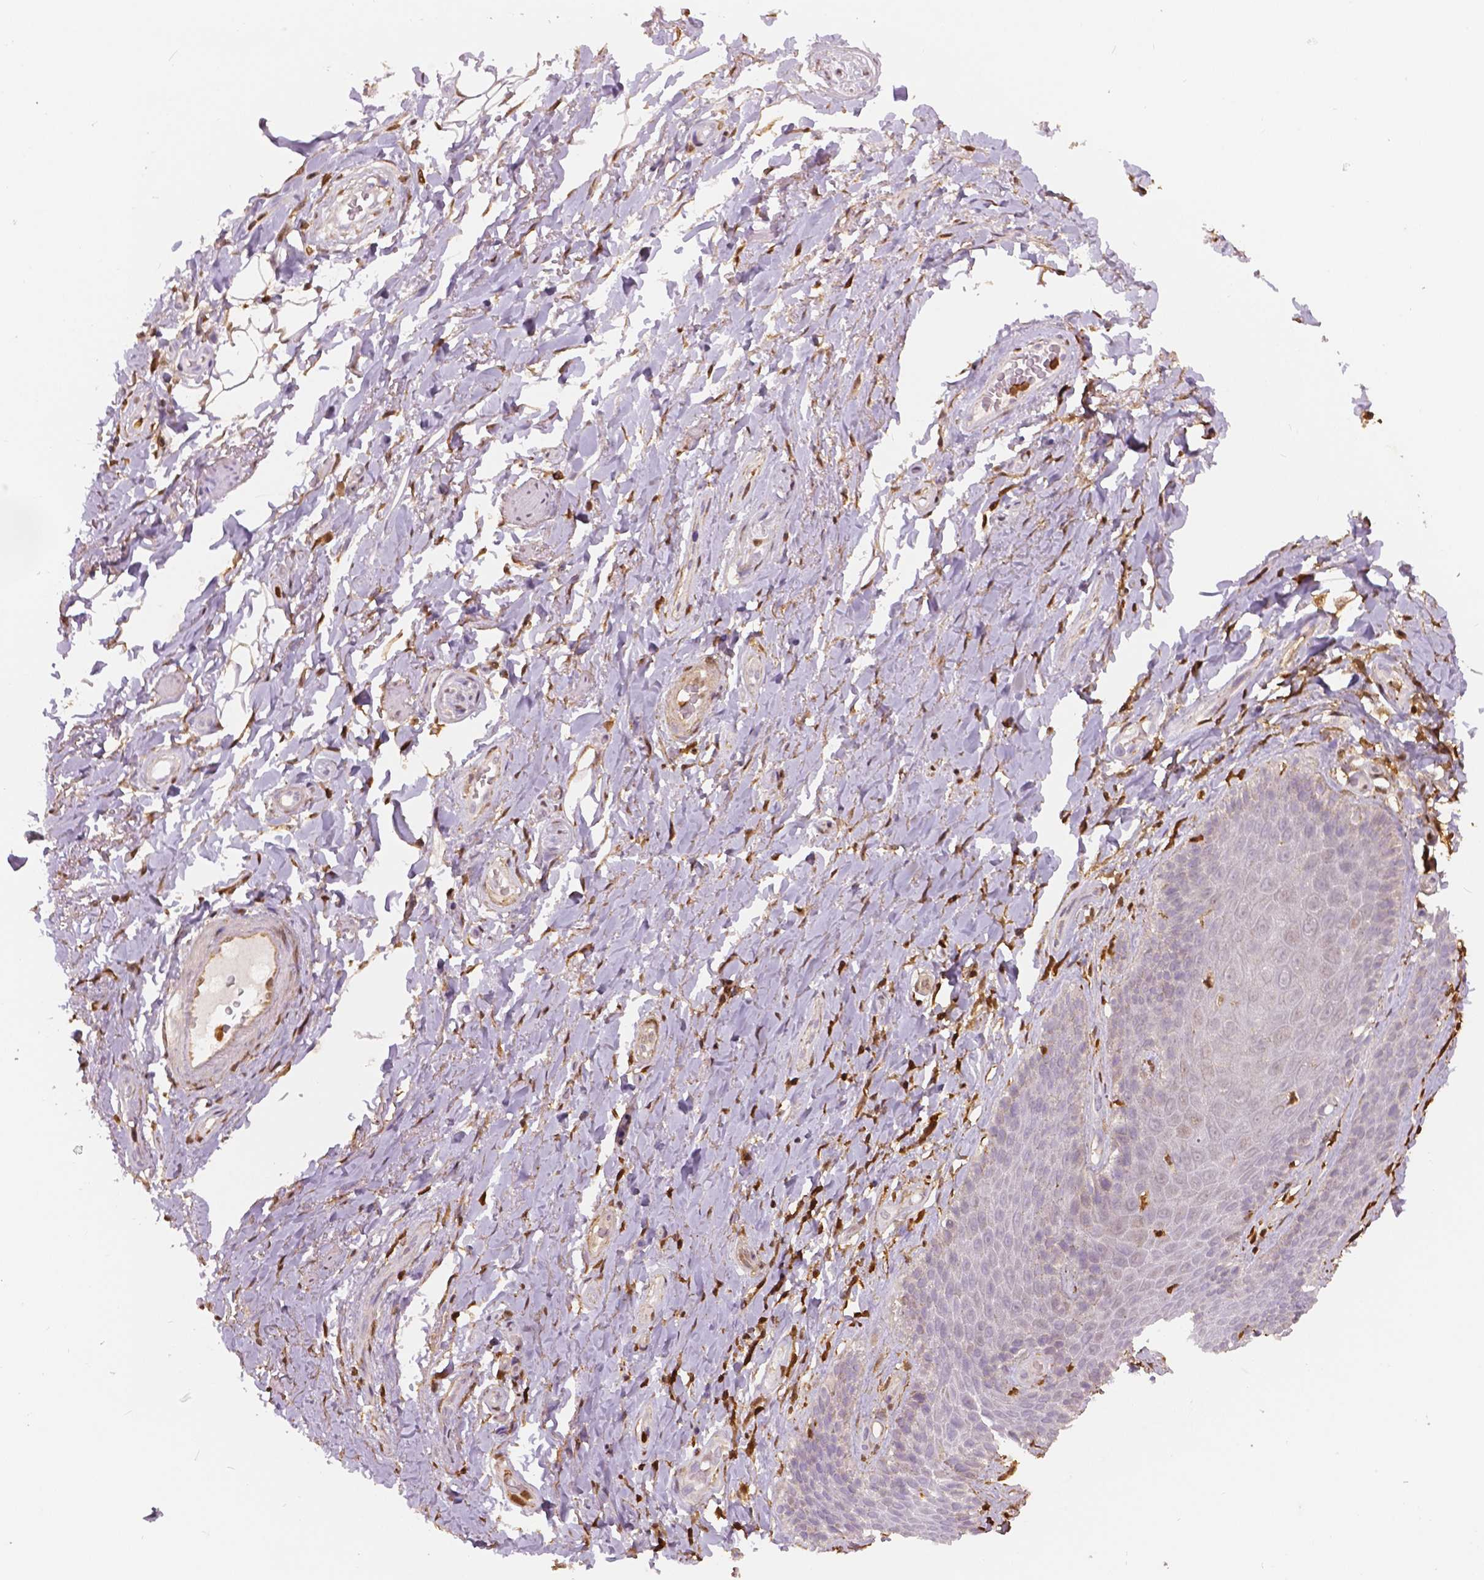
{"staining": {"intensity": "strong", "quantity": "<25%", "location": "cytoplasmic/membranous"}, "tissue": "adipose tissue", "cell_type": "Adipocytes", "image_type": "normal", "snomed": [{"axis": "morphology", "description": "Normal tissue, NOS"}, {"axis": "topography", "description": "Anal"}, {"axis": "topography", "description": "Peripheral nerve tissue"}], "caption": "IHC of normal adipose tissue exhibits medium levels of strong cytoplasmic/membranous expression in approximately <25% of adipocytes.", "gene": "S100A4", "patient": {"sex": "male", "age": 53}}